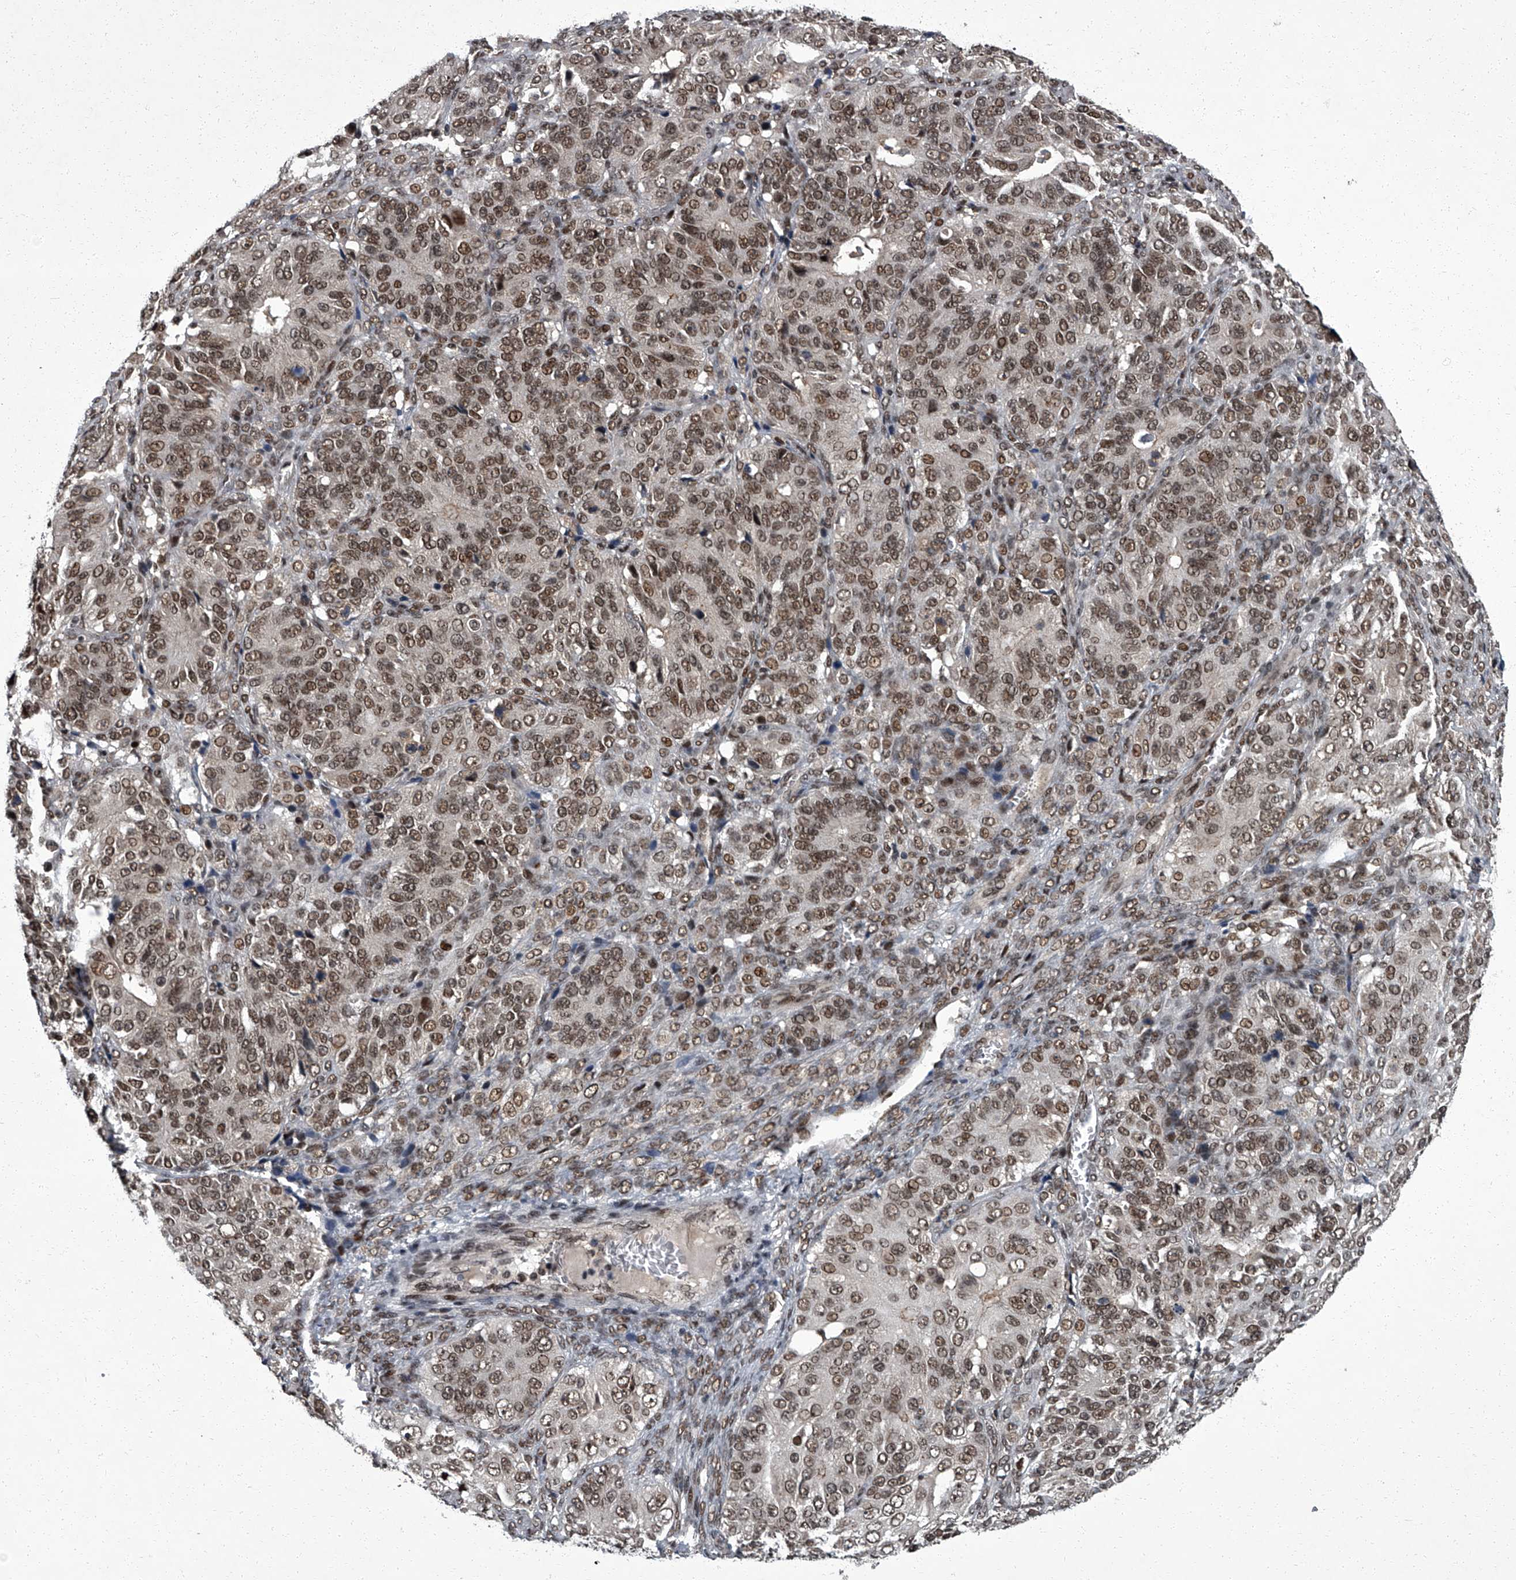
{"staining": {"intensity": "moderate", "quantity": ">75%", "location": "nuclear"}, "tissue": "ovarian cancer", "cell_type": "Tumor cells", "image_type": "cancer", "snomed": [{"axis": "morphology", "description": "Carcinoma, endometroid"}, {"axis": "topography", "description": "Ovary"}], "caption": "Immunohistochemical staining of human endometroid carcinoma (ovarian) demonstrates moderate nuclear protein staining in approximately >75% of tumor cells.", "gene": "ZNF518B", "patient": {"sex": "female", "age": 51}}